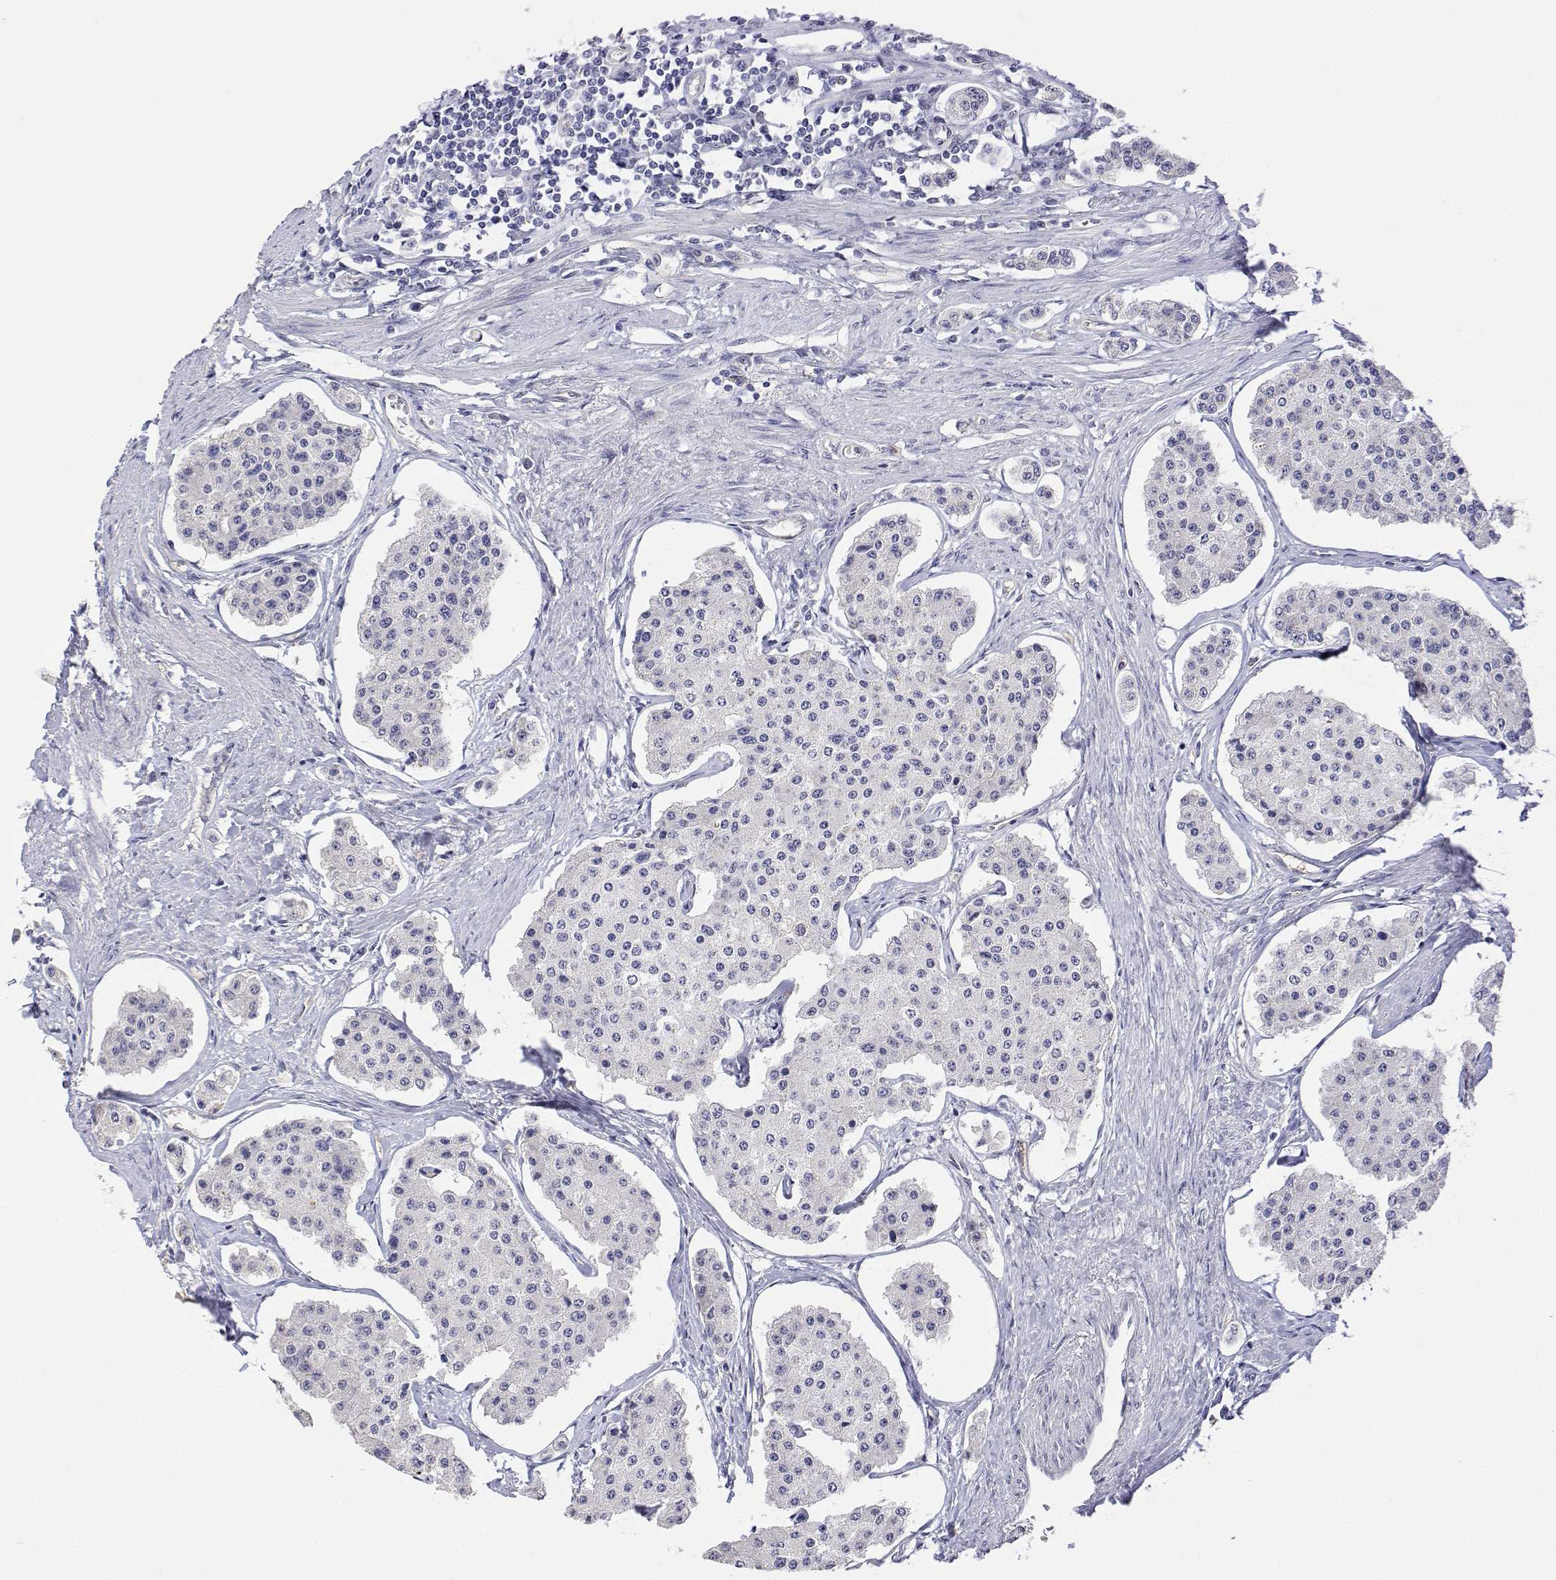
{"staining": {"intensity": "negative", "quantity": "none", "location": "none"}, "tissue": "carcinoid", "cell_type": "Tumor cells", "image_type": "cancer", "snomed": [{"axis": "morphology", "description": "Carcinoid, malignant, NOS"}, {"axis": "topography", "description": "Small intestine"}], "caption": "IHC micrograph of neoplastic tissue: carcinoid stained with DAB (3,3'-diaminobenzidine) shows no significant protein expression in tumor cells.", "gene": "PLCB1", "patient": {"sex": "female", "age": 65}}